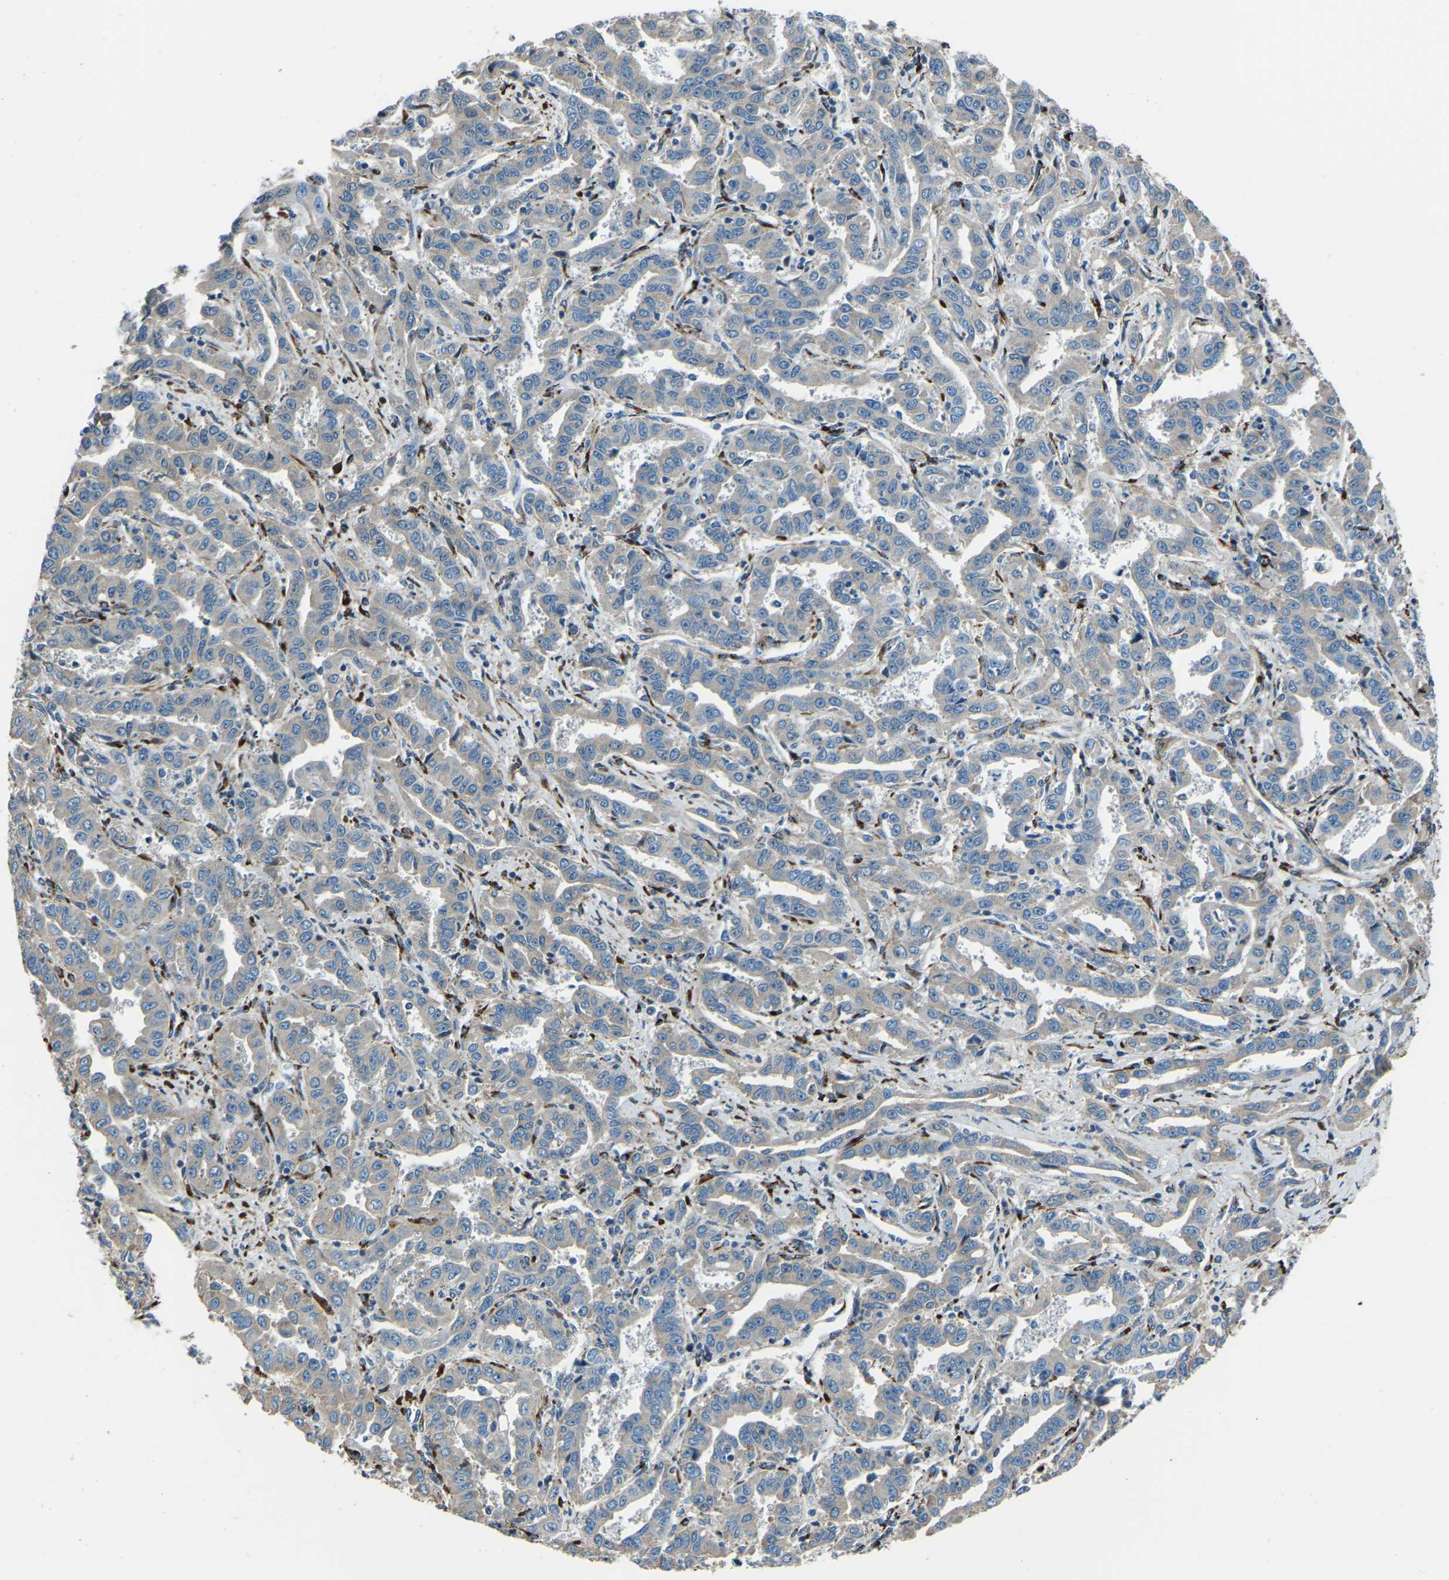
{"staining": {"intensity": "weak", "quantity": "<25%", "location": "cytoplasmic/membranous"}, "tissue": "liver cancer", "cell_type": "Tumor cells", "image_type": "cancer", "snomed": [{"axis": "morphology", "description": "Cholangiocarcinoma"}, {"axis": "topography", "description": "Liver"}], "caption": "Tumor cells are negative for brown protein staining in liver cholangiocarcinoma.", "gene": "COL3A1", "patient": {"sex": "male", "age": 59}}